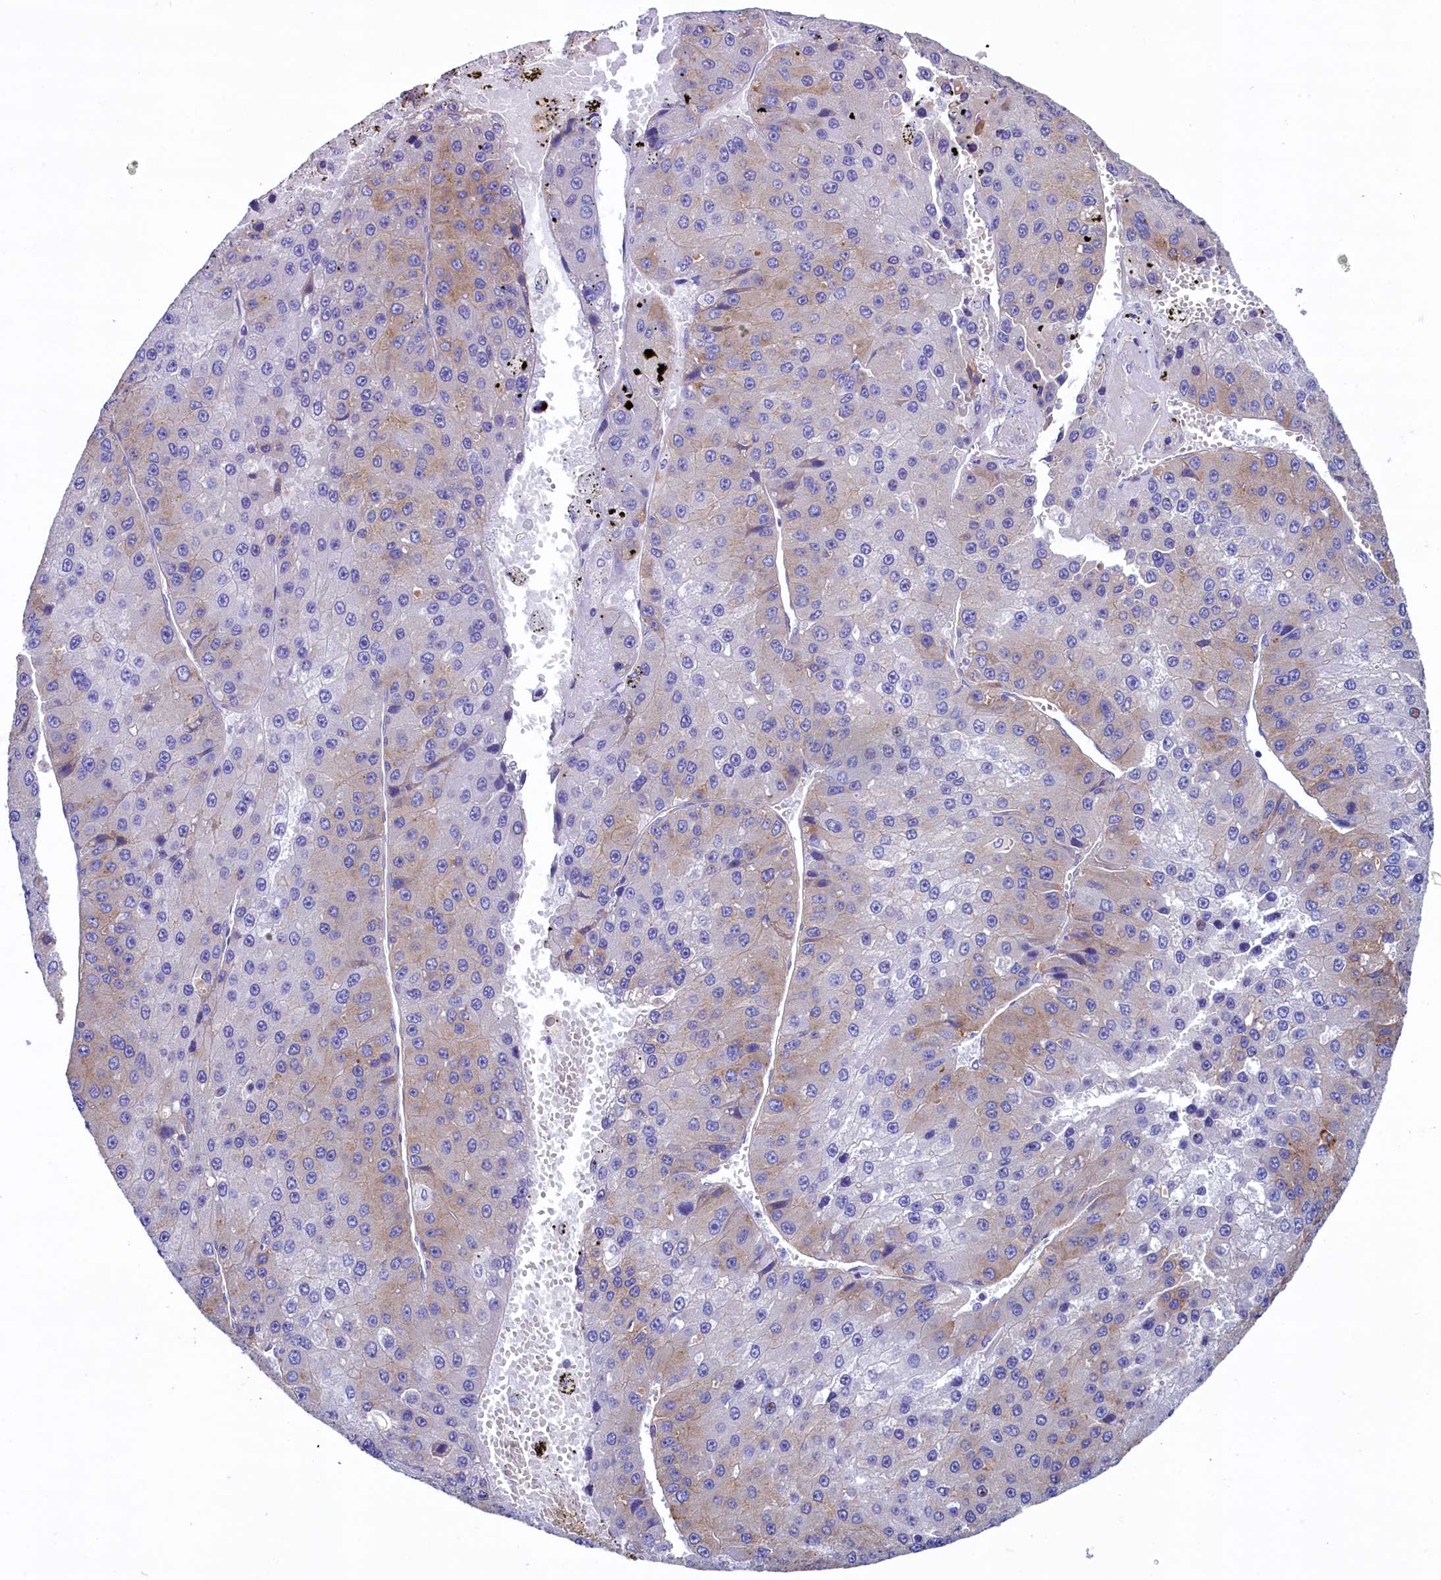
{"staining": {"intensity": "weak", "quantity": "25%-75%", "location": "cytoplasmic/membranous"}, "tissue": "liver cancer", "cell_type": "Tumor cells", "image_type": "cancer", "snomed": [{"axis": "morphology", "description": "Carcinoma, Hepatocellular, NOS"}, {"axis": "topography", "description": "Liver"}], "caption": "Protein staining shows weak cytoplasmic/membranous positivity in about 25%-75% of tumor cells in hepatocellular carcinoma (liver). (IHC, brightfield microscopy, high magnification).", "gene": "GPR21", "patient": {"sex": "female", "age": 73}}